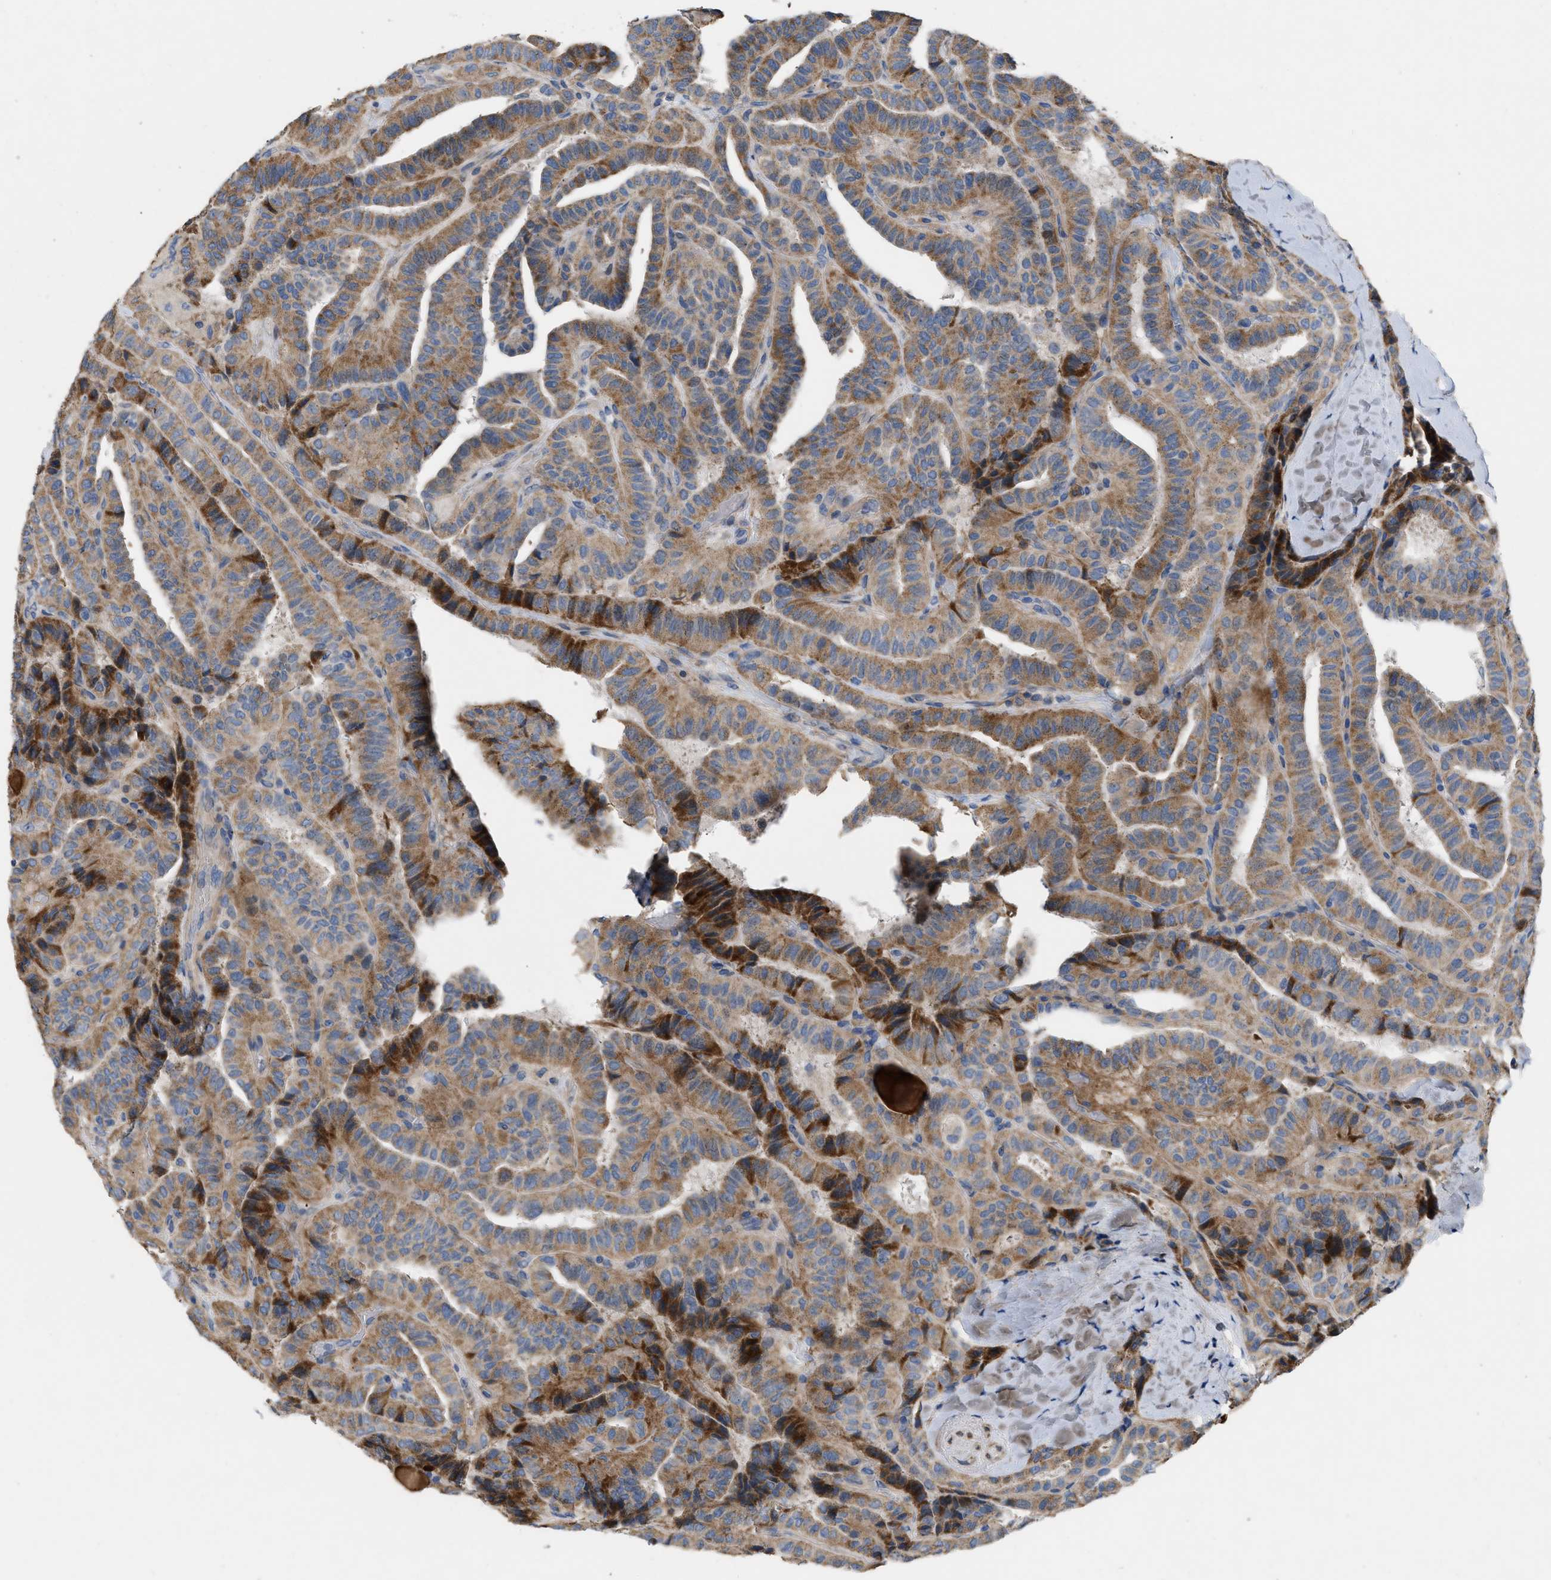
{"staining": {"intensity": "moderate", "quantity": ">75%", "location": "cytoplasmic/membranous"}, "tissue": "thyroid cancer", "cell_type": "Tumor cells", "image_type": "cancer", "snomed": [{"axis": "morphology", "description": "Papillary adenocarcinoma, NOS"}, {"axis": "topography", "description": "Thyroid gland"}], "caption": "The image shows a brown stain indicating the presence of a protein in the cytoplasmic/membranous of tumor cells in thyroid cancer. The staining was performed using DAB, with brown indicating positive protein expression. Nuclei are stained blue with hematoxylin.", "gene": "PLPPR5", "patient": {"sex": "male", "age": 77}}